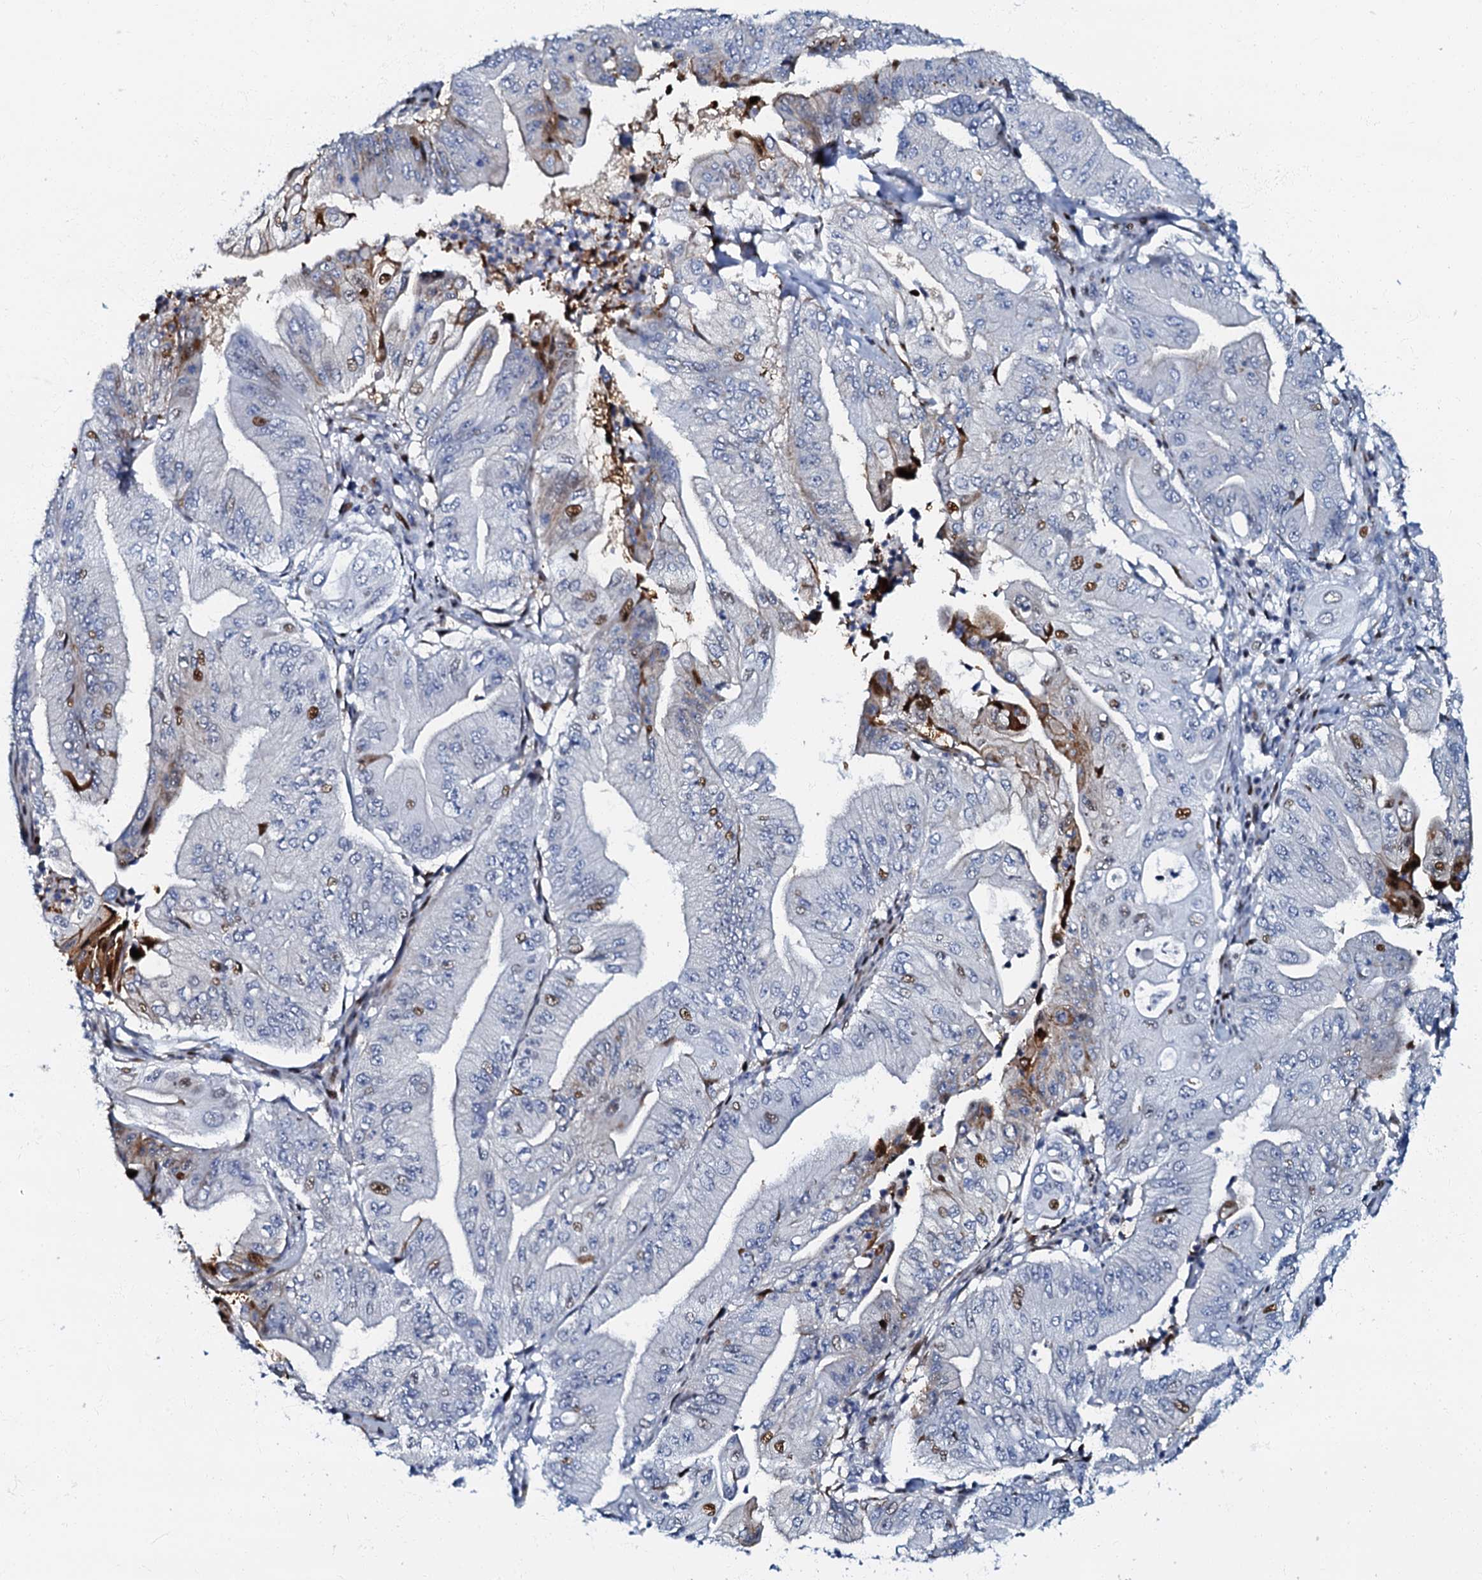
{"staining": {"intensity": "moderate", "quantity": "<25%", "location": "nuclear"}, "tissue": "pancreatic cancer", "cell_type": "Tumor cells", "image_type": "cancer", "snomed": [{"axis": "morphology", "description": "Adenocarcinoma, NOS"}, {"axis": "topography", "description": "Pancreas"}], "caption": "Pancreatic adenocarcinoma stained for a protein (brown) reveals moderate nuclear positive expression in about <25% of tumor cells.", "gene": "MFSD5", "patient": {"sex": "female", "age": 77}}